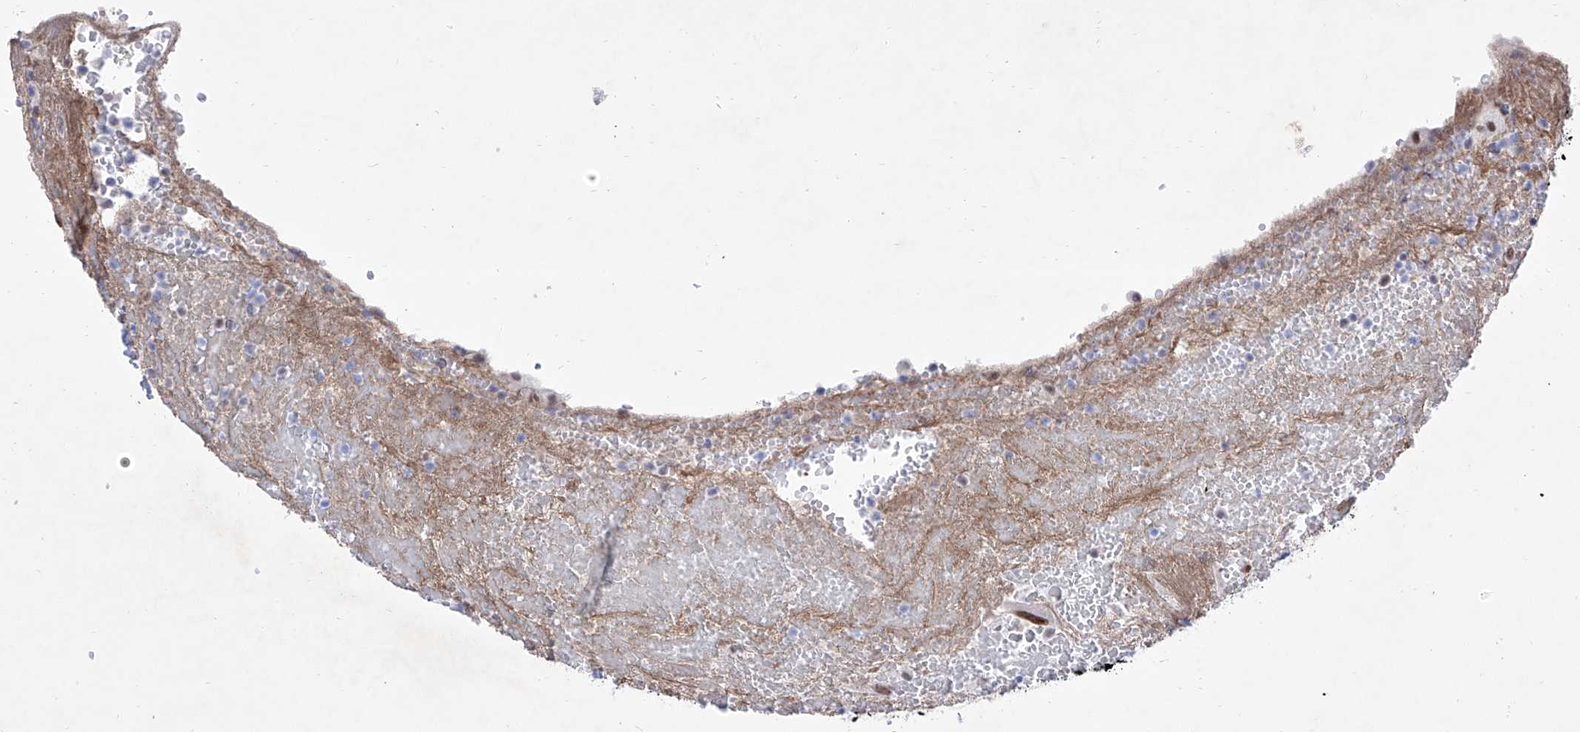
{"staining": {"intensity": "moderate", "quantity": ">75%", "location": "nuclear"}, "tissue": "thyroid cancer", "cell_type": "Tumor cells", "image_type": "cancer", "snomed": [{"axis": "morphology", "description": "Papillary adenocarcinoma, NOS"}, {"axis": "topography", "description": "Thyroid gland"}], "caption": "Protein analysis of thyroid cancer (papillary adenocarcinoma) tissue demonstrates moderate nuclear positivity in about >75% of tumor cells.", "gene": "ATN1", "patient": {"sex": "male", "age": 77}}